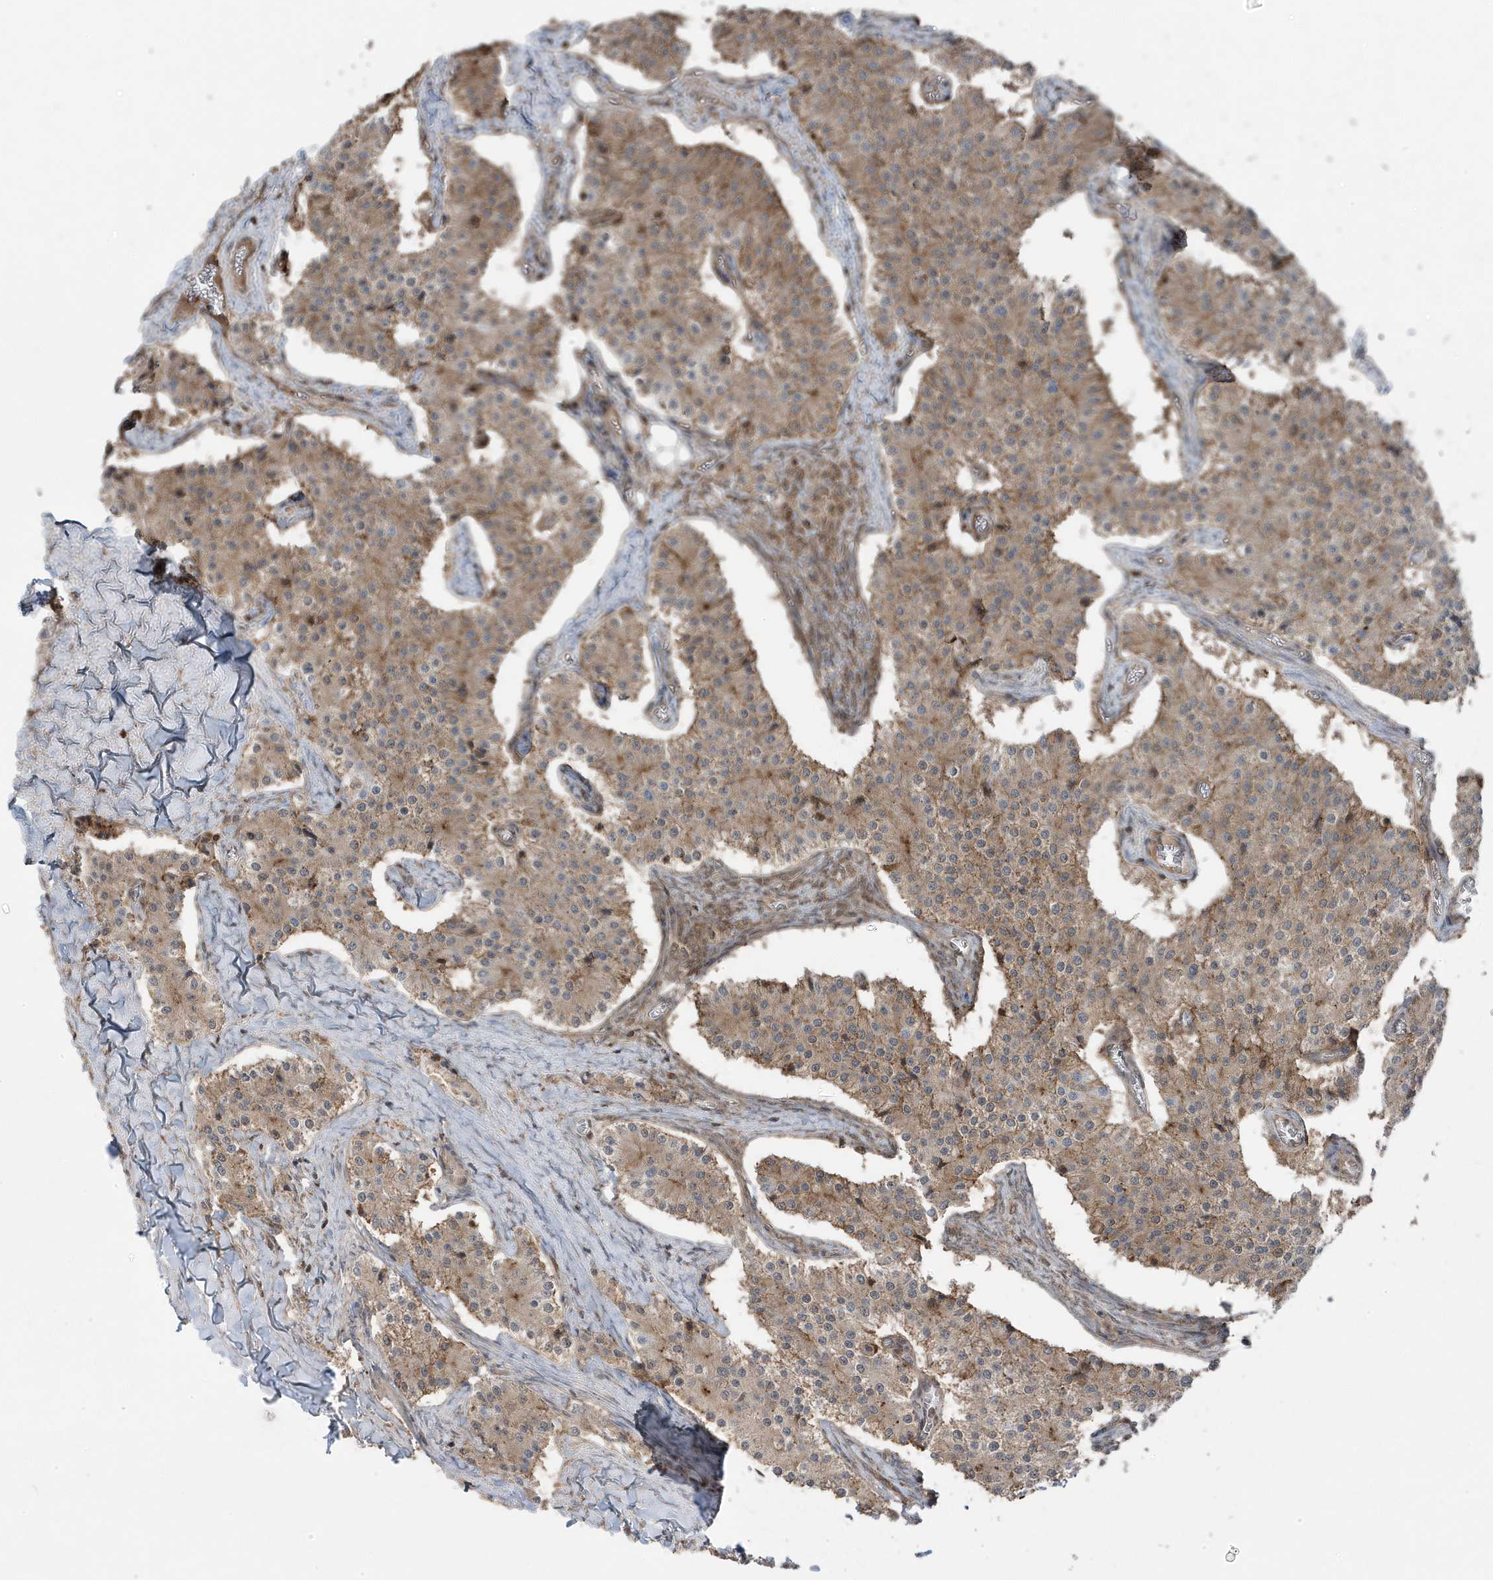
{"staining": {"intensity": "weak", "quantity": ">75%", "location": "cytoplasmic/membranous"}, "tissue": "carcinoid", "cell_type": "Tumor cells", "image_type": "cancer", "snomed": [{"axis": "morphology", "description": "Carcinoid, malignant, NOS"}, {"axis": "topography", "description": "Colon"}], "caption": "The histopathology image exhibits a brown stain indicating the presence of a protein in the cytoplasmic/membranous of tumor cells in carcinoid.", "gene": "MAPK1IP1L", "patient": {"sex": "female", "age": 52}}